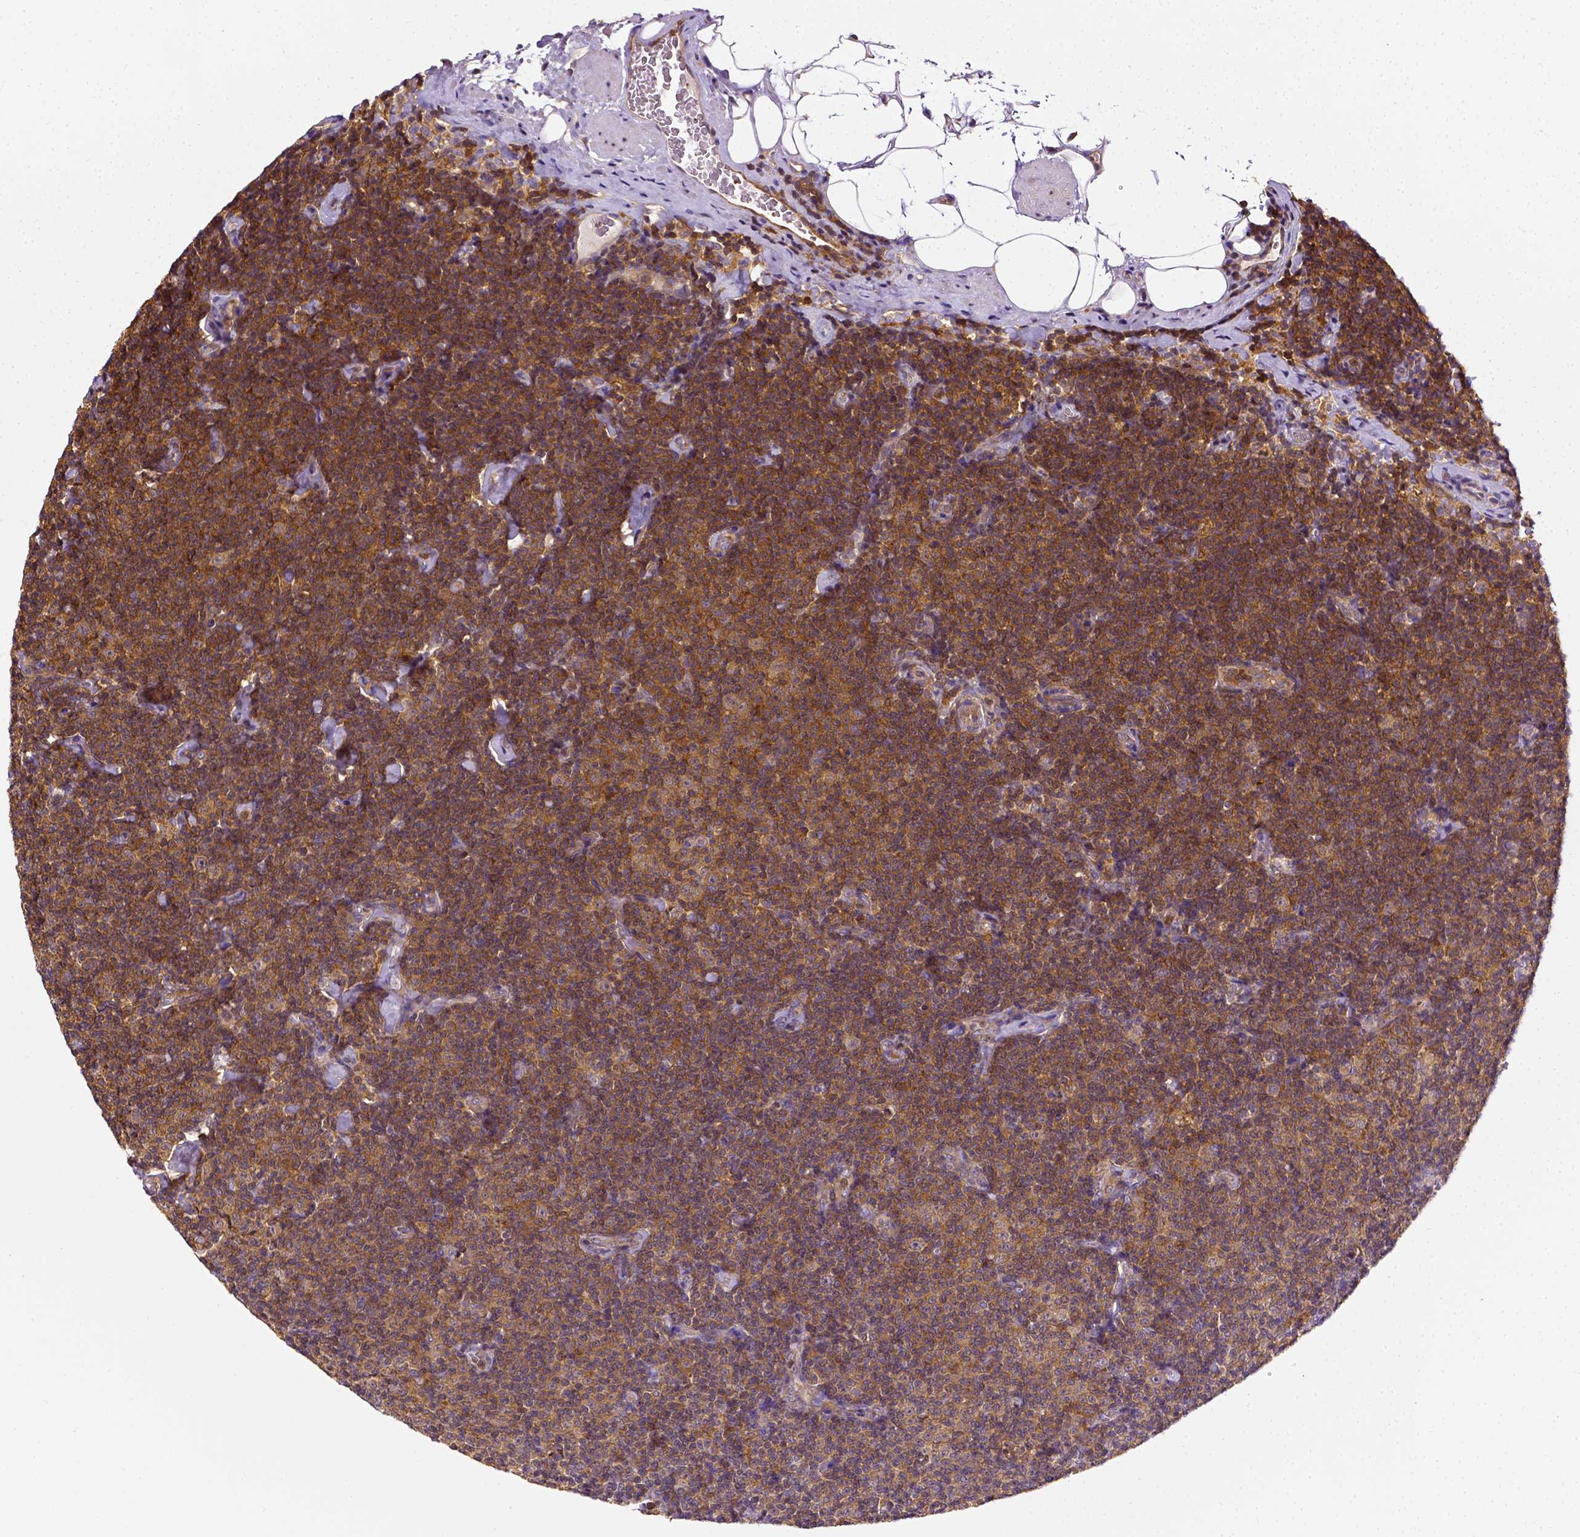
{"staining": {"intensity": "strong", "quantity": ">75%", "location": "cytoplasmic/membranous"}, "tissue": "lymphoma", "cell_type": "Tumor cells", "image_type": "cancer", "snomed": [{"axis": "morphology", "description": "Malignant lymphoma, non-Hodgkin's type, Low grade"}, {"axis": "topography", "description": "Lymph node"}], "caption": "Low-grade malignant lymphoma, non-Hodgkin's type stained for a protein (brown) shows strong cytoplasmic/membranous positive positivity in approximately >75% of tumor cells.", "gene": "MATK", "patient": {"sex": "male", "age": 81}}